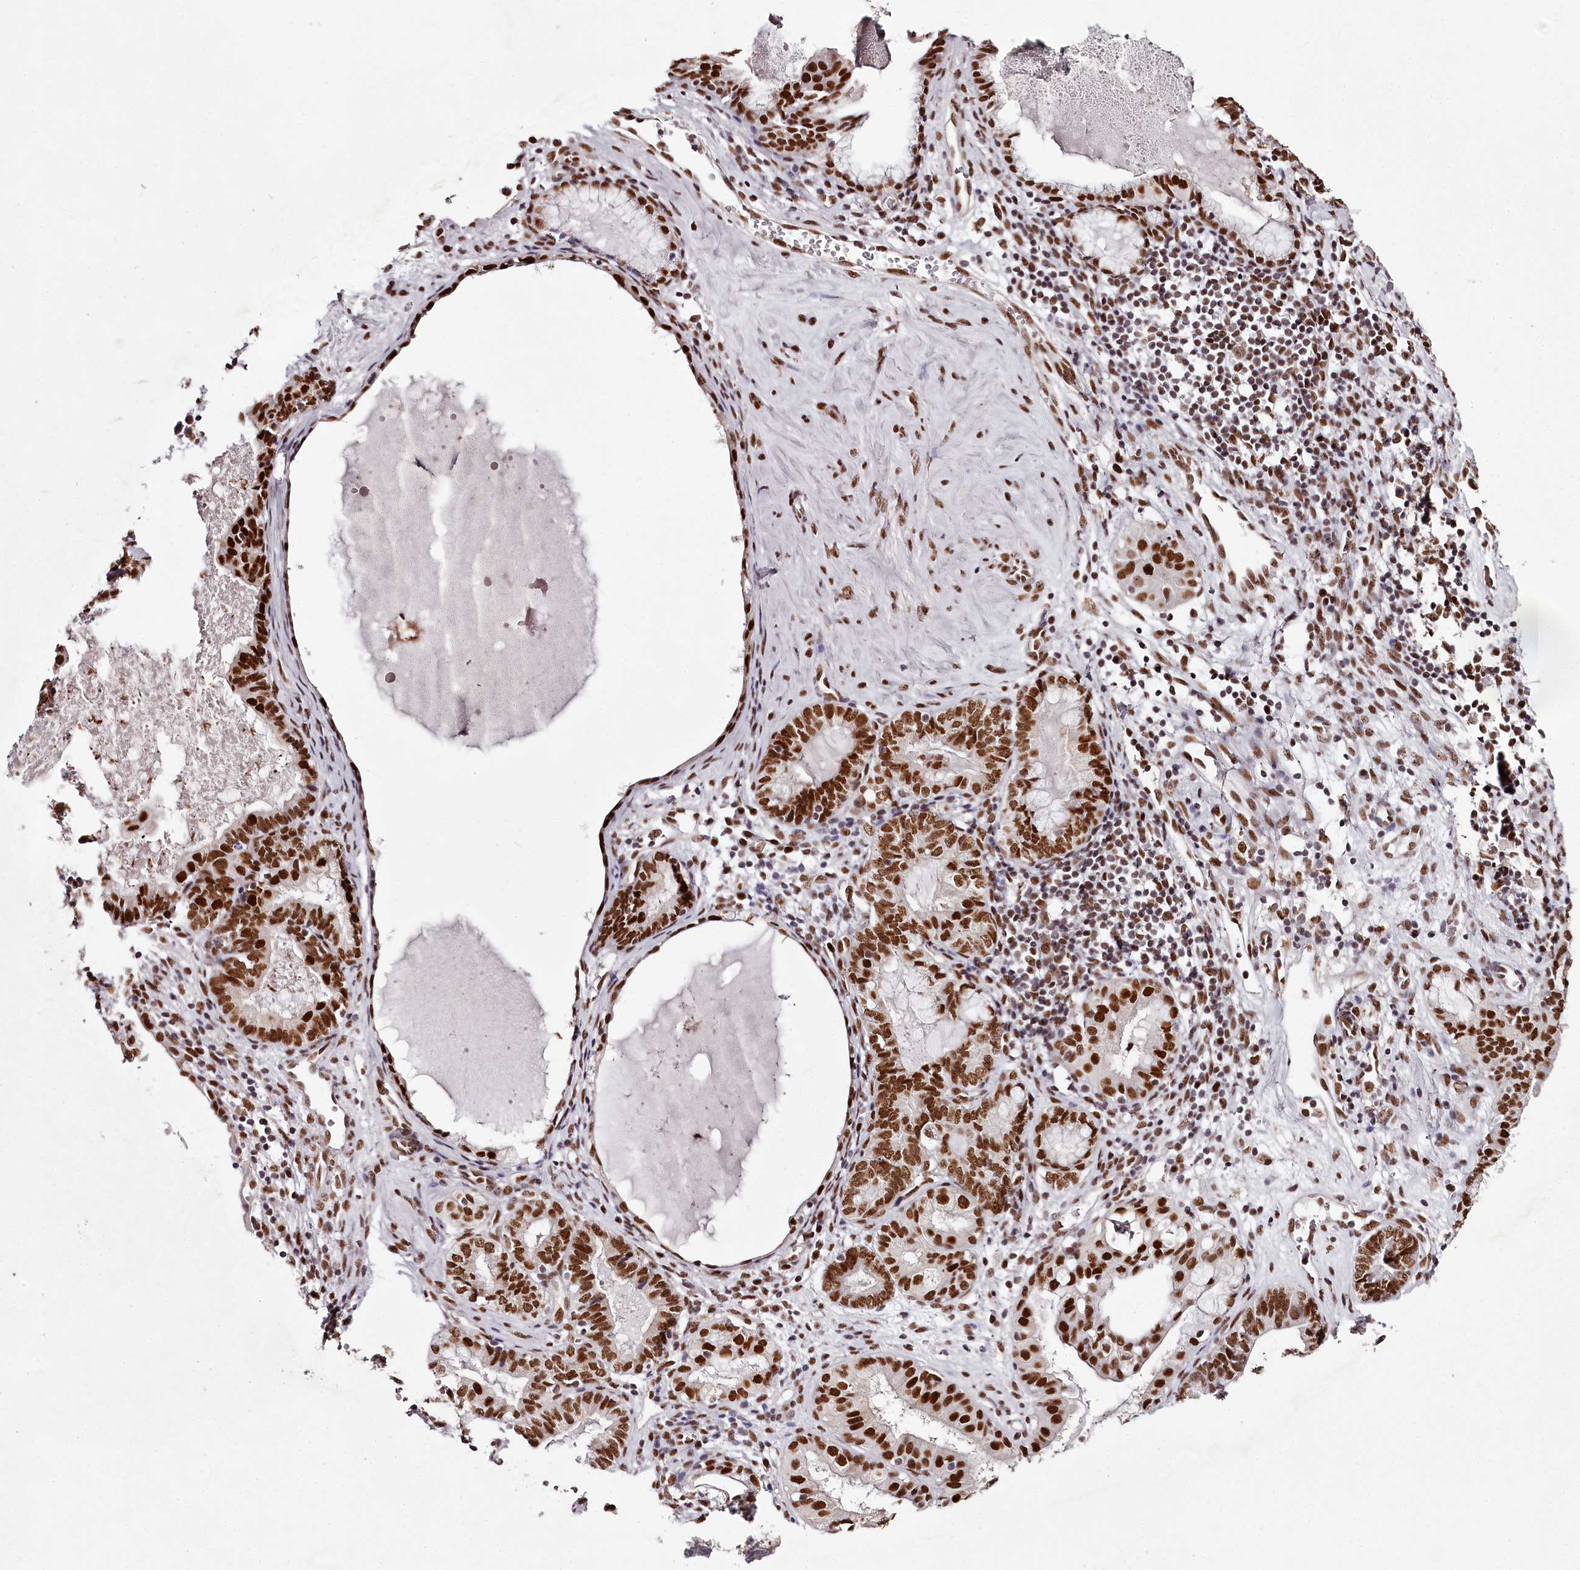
{"staining": {"intensity": "strong", "quantity": "25%-75%", "location": "nuclear"}, "tissue": "endometrial cancer", "cell_type": "Tumor cells", "image_type": "cancer", "snomed": [{"axis": "morphology", "description": "Adenocarcinoma, NOS"}, {"axis": "topography", "description": "Endometrium"}], "caption": "A photomicrograph showing strong nuclear positivity in about 25%-75% of tumor cells in endometrial adenocarcinoma, as visualized by brown immunohistochemical staining.", "gene": "PSPC1", "patient": {"sex": "female", "age": 79}}